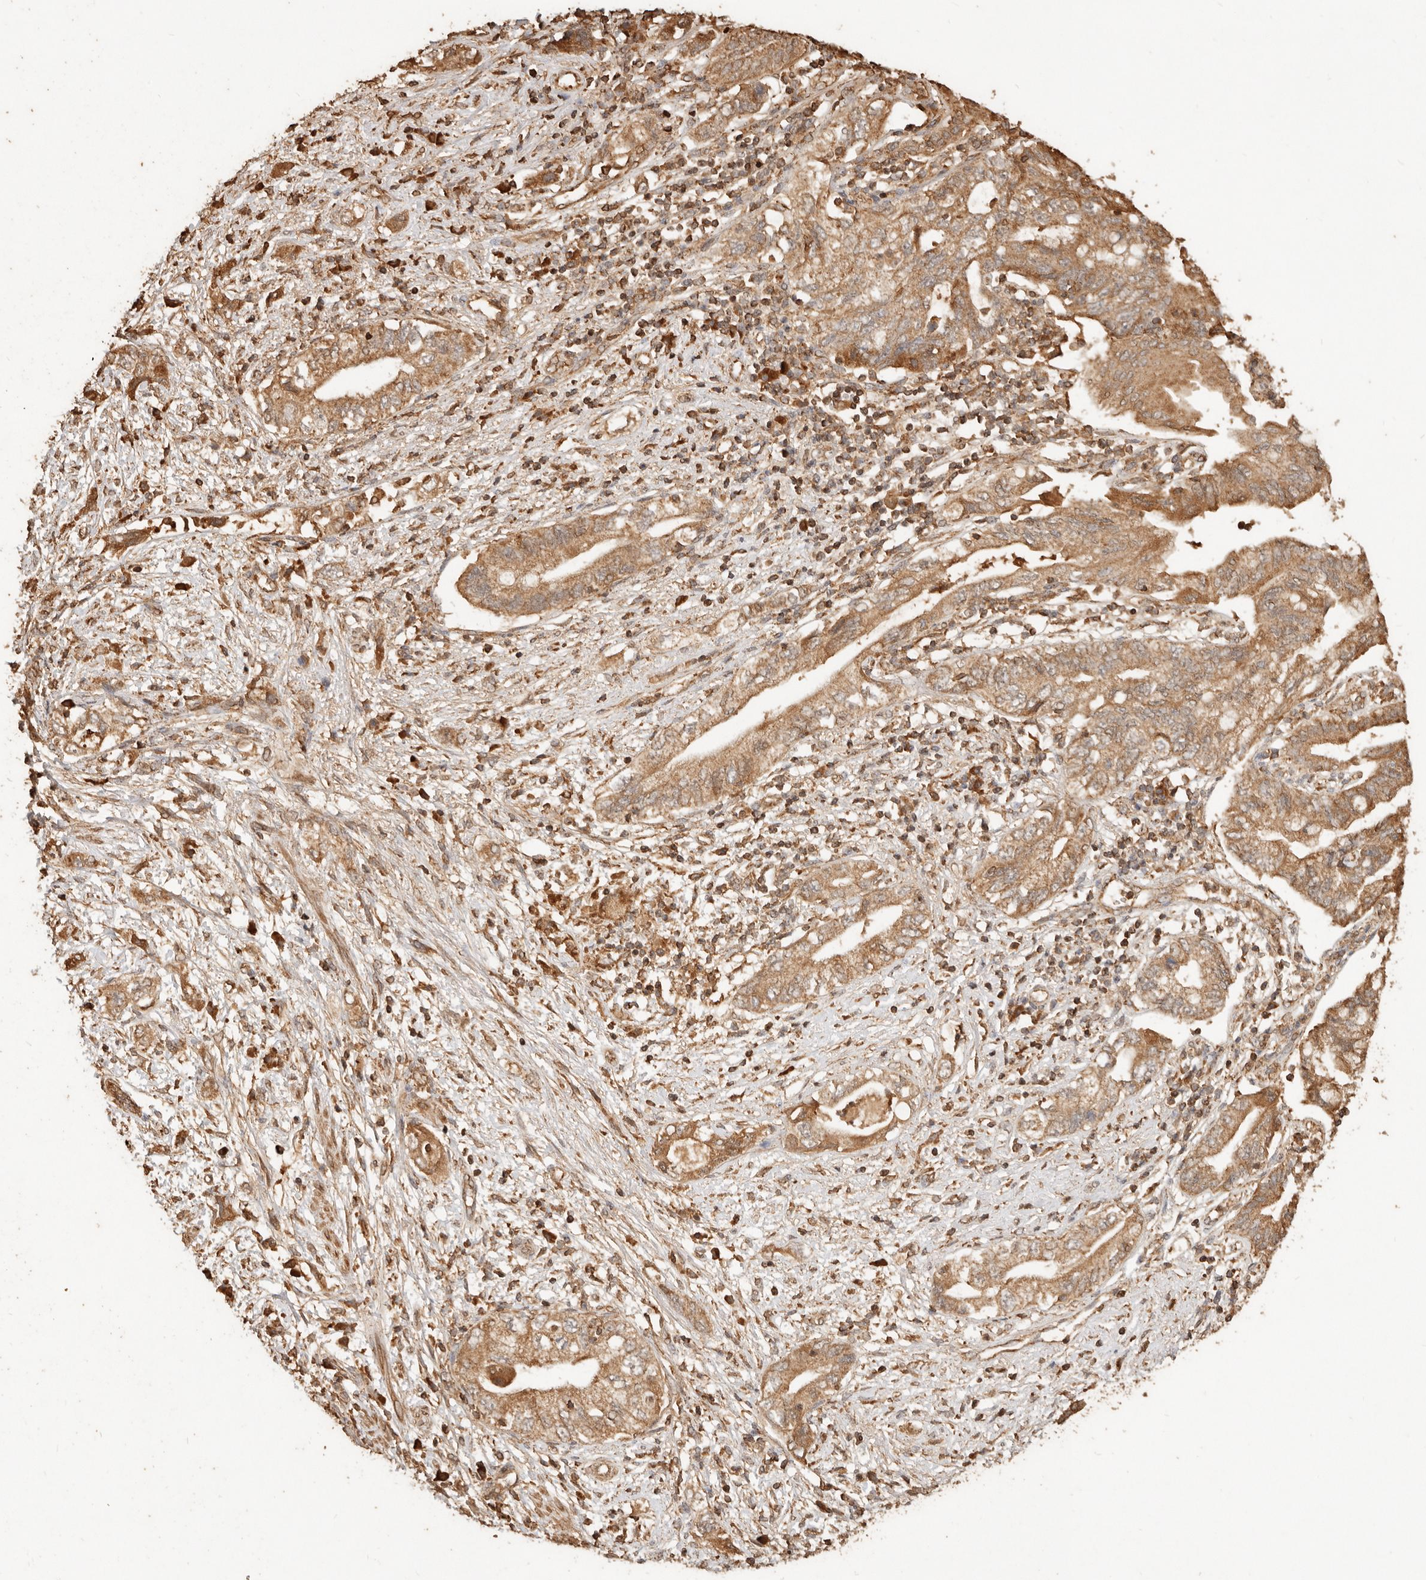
{"staining": {"intensity": "moderate", "quantity": ">75%", "location": "cytoplasmic/membranous"}, "tissue": "pancreatic cancer", "cell_type": "Tumor cells", "image_type": "cancer", "snomed": [{"axis": "morphology", "description": "Adenocarcinoma, NOS"}, {"axis": "topography", "description": "Pancreas"}], "caption": "Pancreatic cancer stained for a protein reveals moderate cytoplasmic/membranous positivity in tumor cells.", "gene": "FAM180B", "patient": {"sex": "female", "age": 73}}